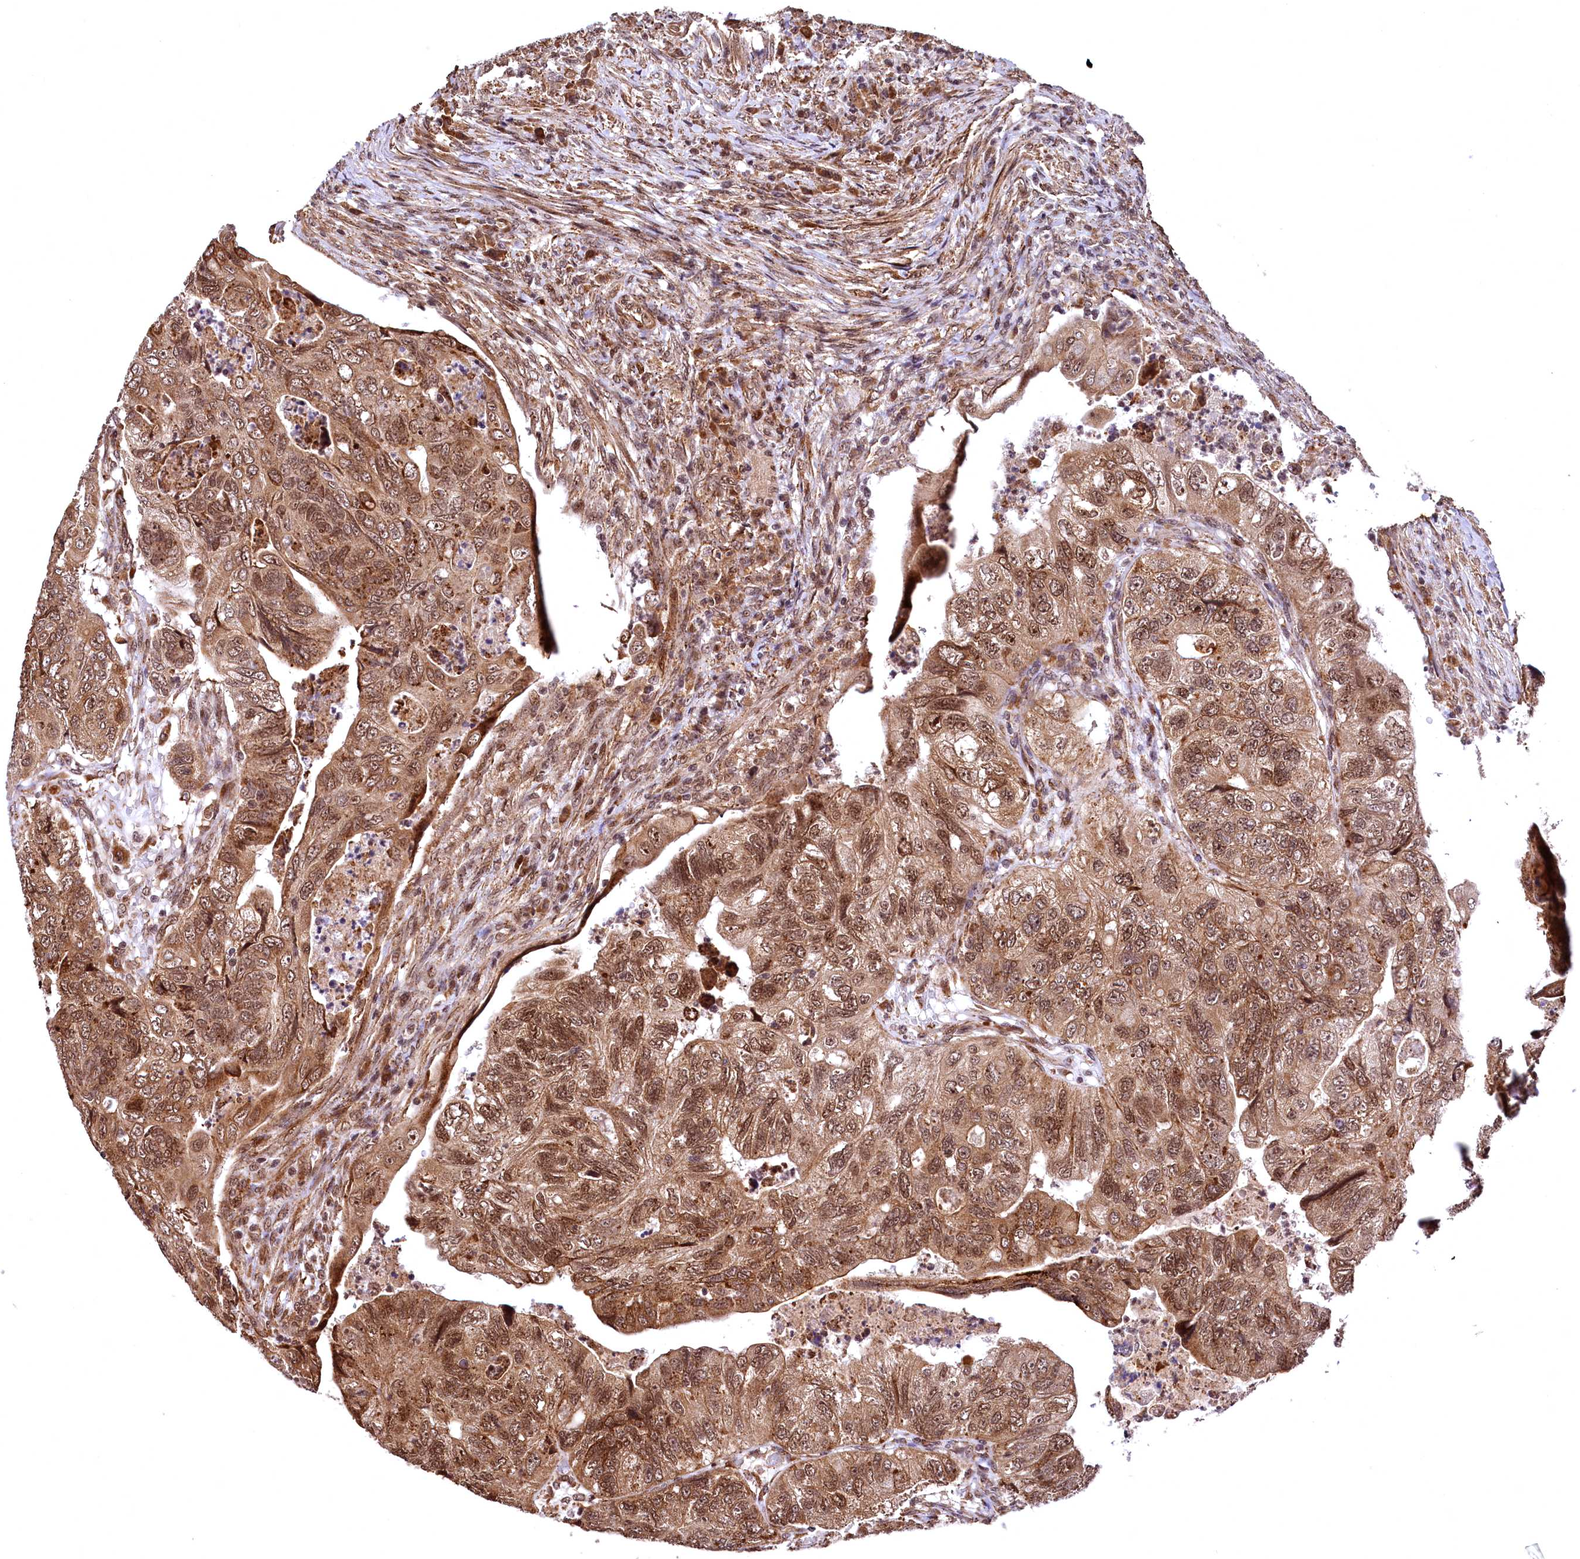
{"staining": {"intensity": "moderate", "quantity": ">75%", "location": "cytoplasmic/membranous,nuclear"}, "tissue": "colorectal cancer", "cell_type": "Tumor cells", "image_type": "cancer", "snomed": [{"axis": "morphology", "description": "Adenocarcinoma, NOS"}, {"axis": "topography", "description": "Rectum"}], "caption": "IHC of colorectal adenocarcinoma displays medium levels of moderate cytoplasmic/membranous and nuclear expression in about >75% of tumor cells.", "gene": "PDS5B", "patient": {"sex": "male", "age": 63}}